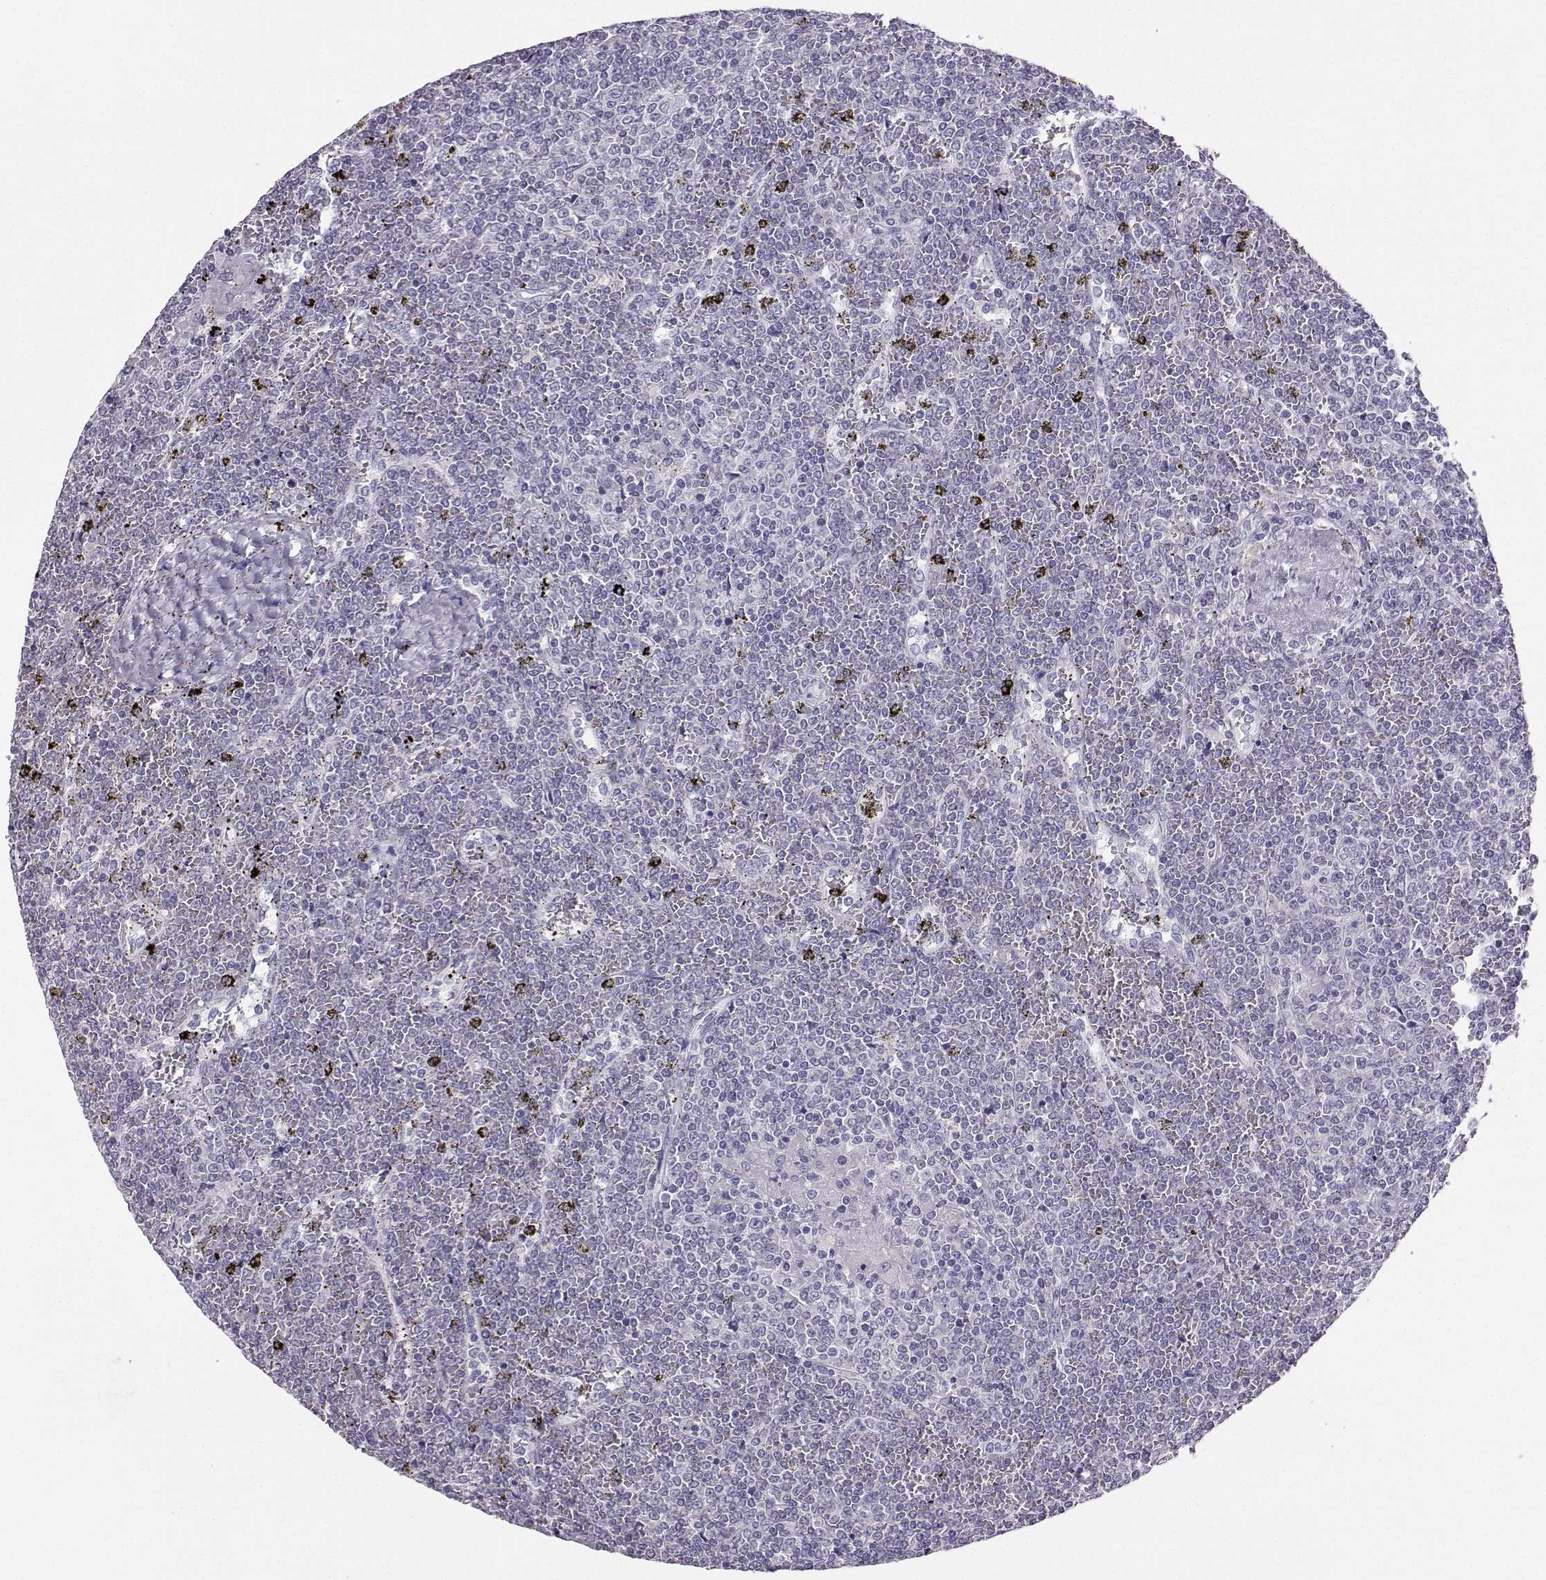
{"staining": {"intensity": "negative", "quantity": "none", "location": "none"}, "tissue": "lymphoma", "cell_type": "Tumor cells", "image_type": "cancer", "snomed": [{"axis": "morphology", "description": "Malignant lymphoma, non-Hodgkin's type, Low grade"}, {"axis": "topography", "description": "Spleen"}], "caption": "Immunohistochemistry histopathology image of neoplastic tissue: lymphoma stained with DAB demonstrates no significant protein expression in tumor cells.", "gene": "AVP", "patient": {"sex": "female", "age": 19}}